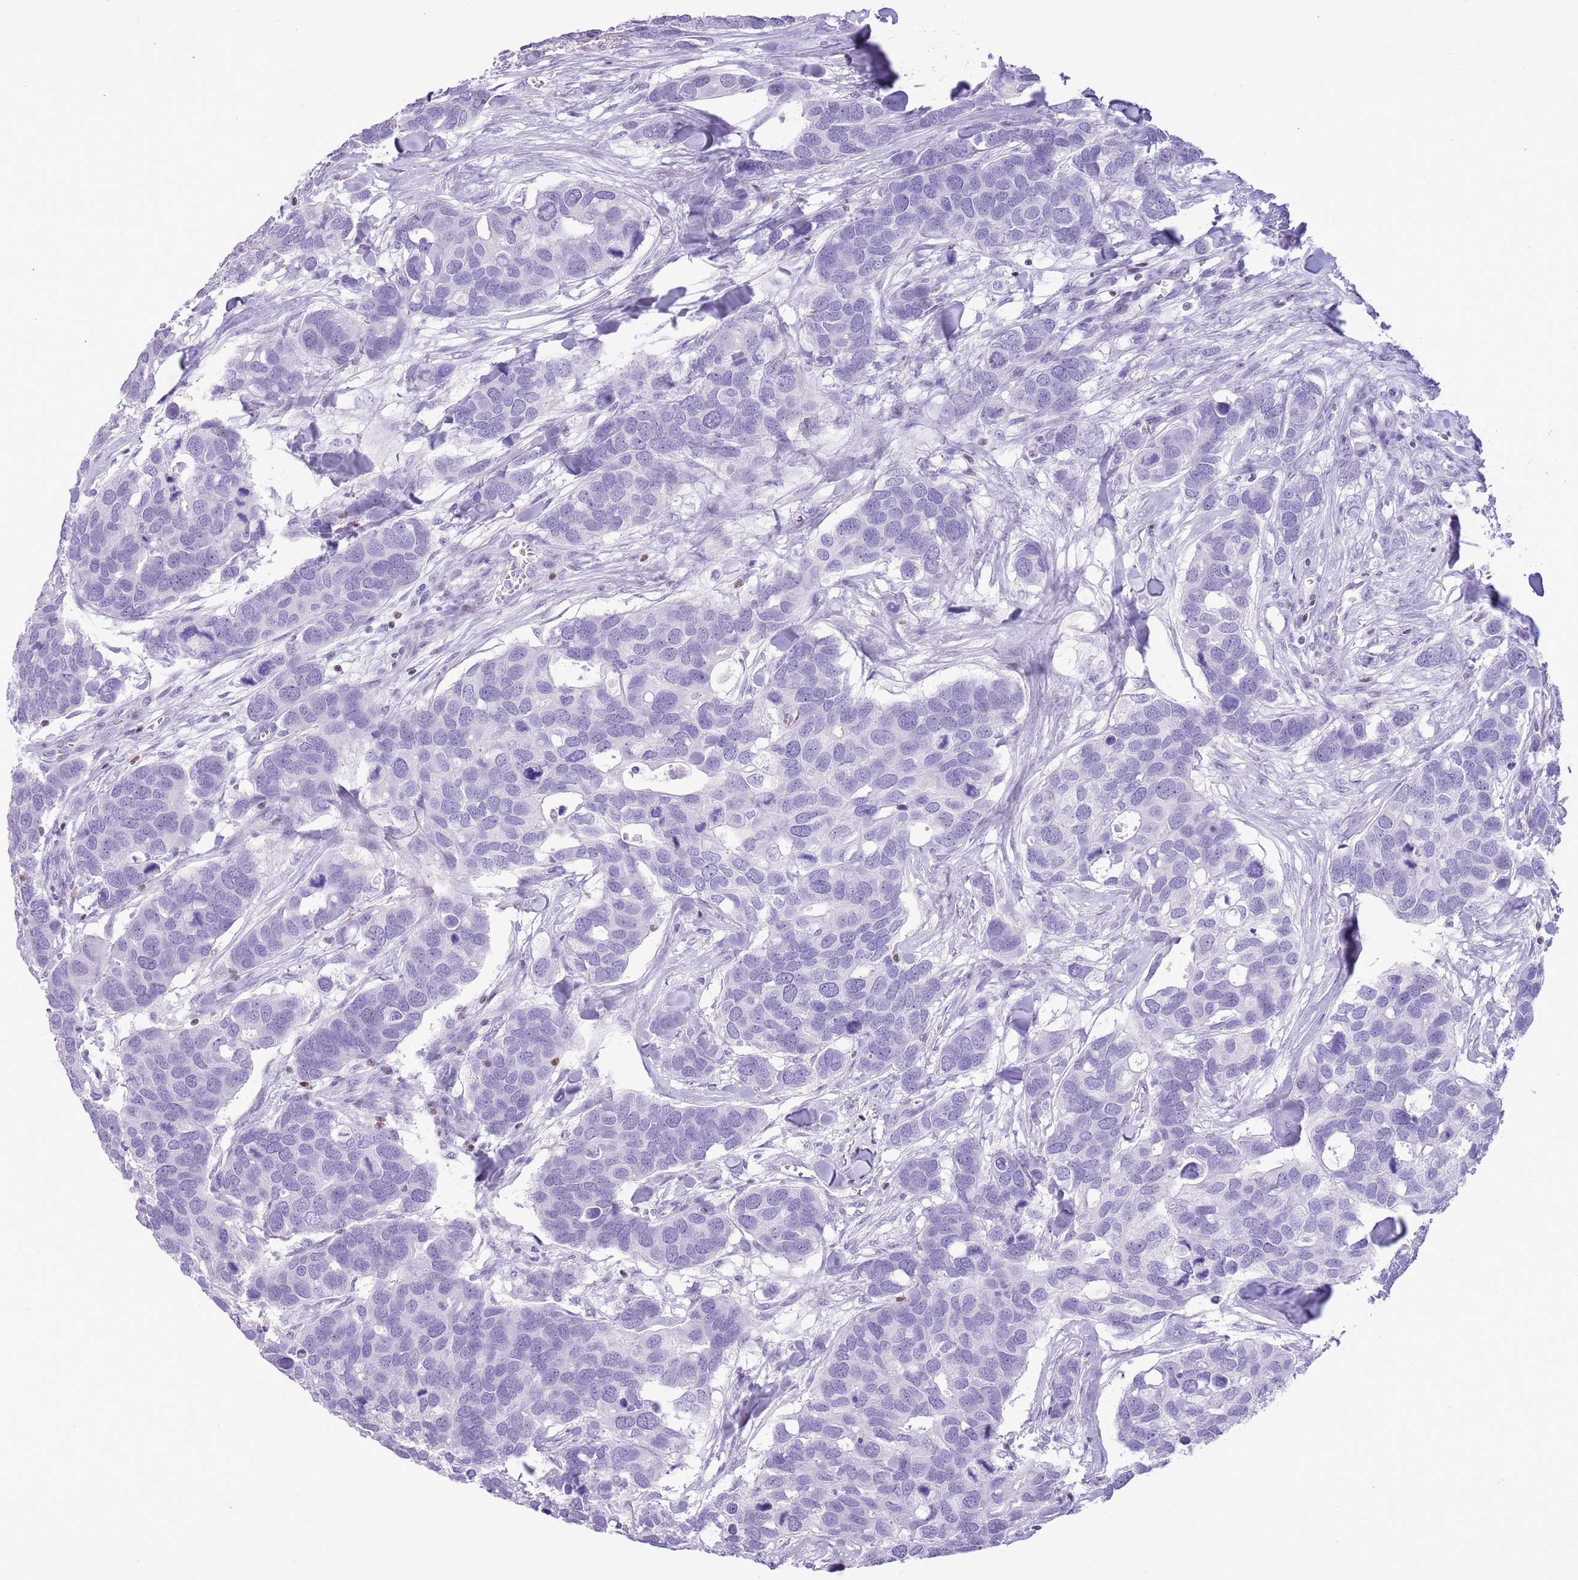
{"staining": {"intensity": "negative", "quantity": "none", "location": "none"}, "tissue": "breast cancer", "cell_type": "Tumor cells", "image_type": "cancer", "snomed": [{"axis": "morphology", "description": "Duct carcinoma"}, {"axis": "topography", "description": "Breast"}], "caption": "Breast cancer (invasive ductal carcinoma) stained for a protein using immunohistochemistry displays no staining tumor cells.", "gene": "BCL11B", "patient": {"sex": "female", "age": 83}}